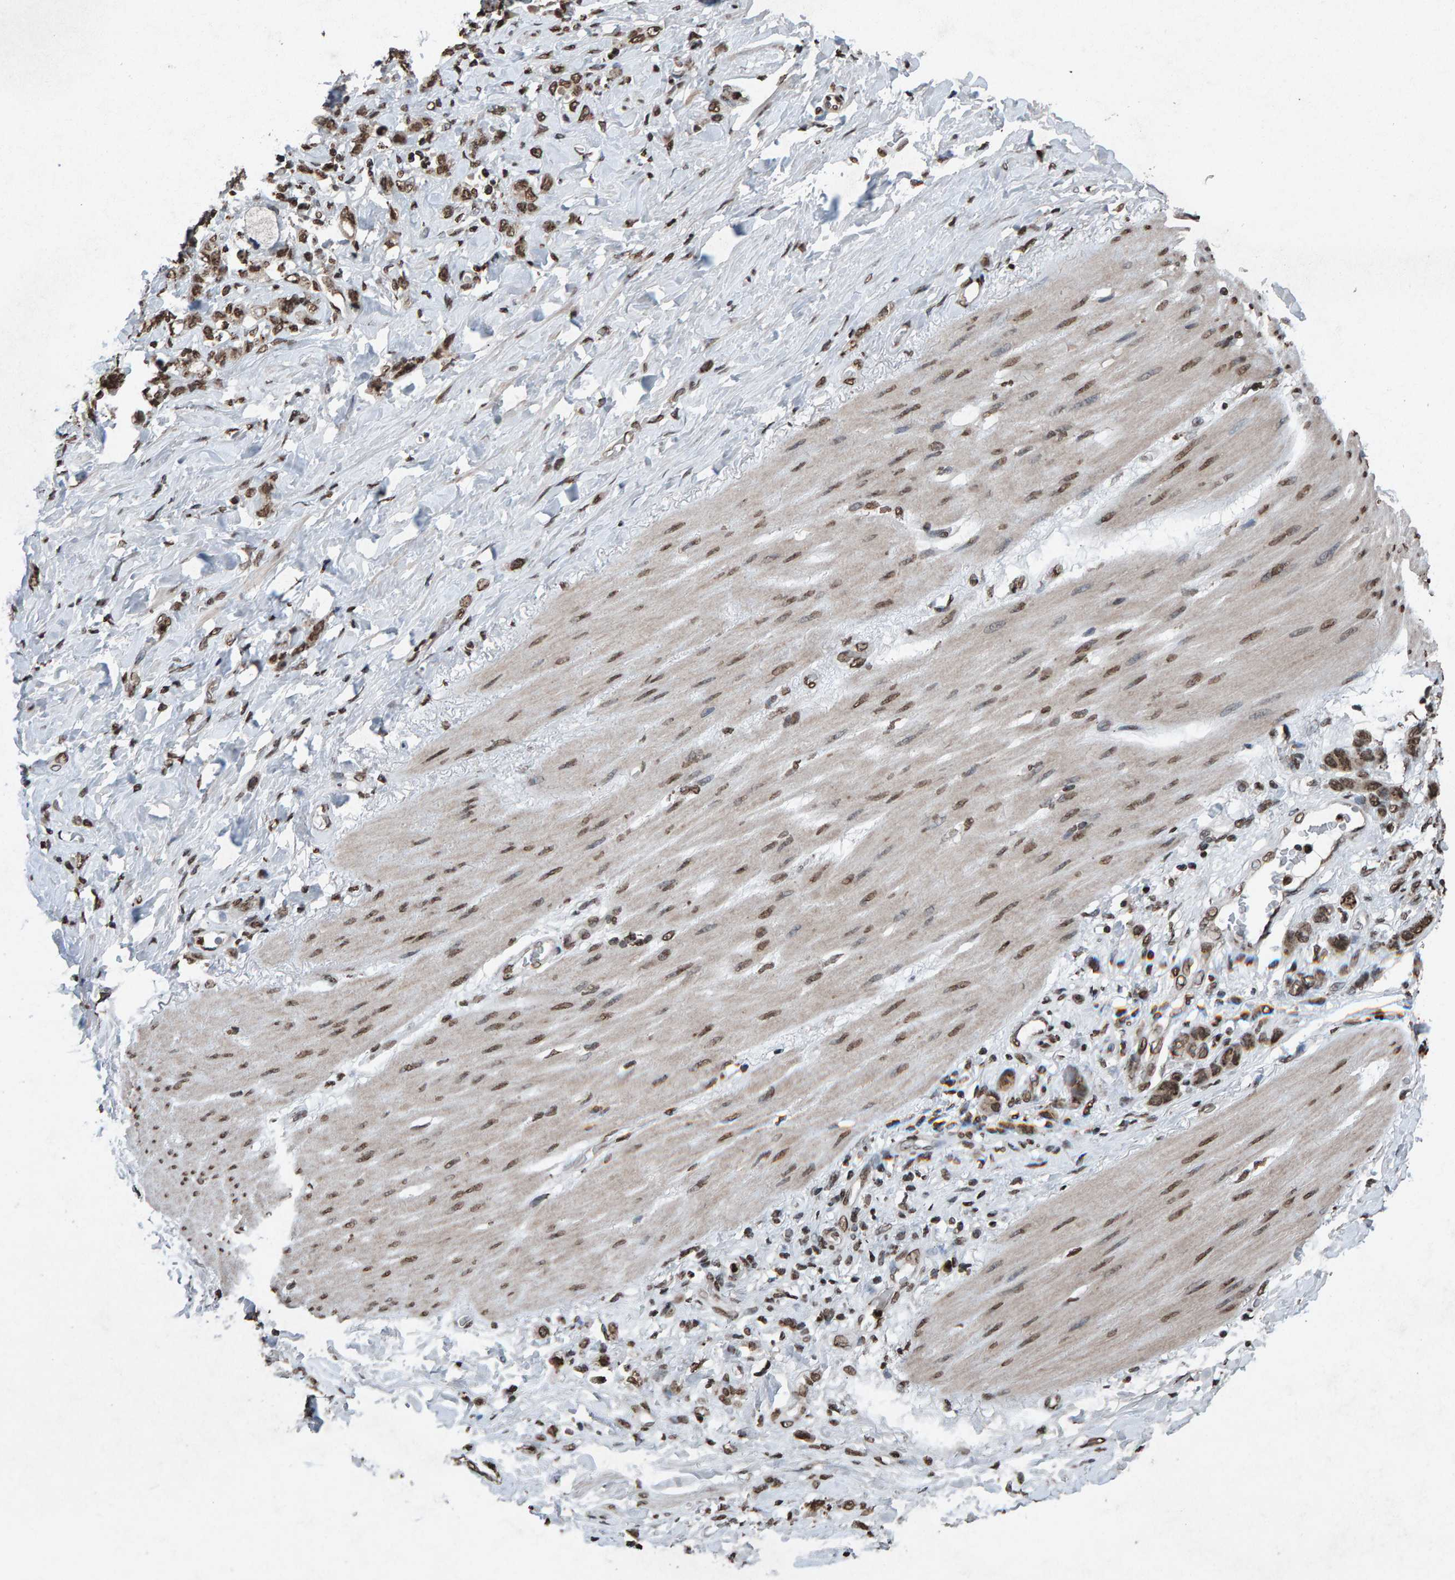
{"staining": {"intensity": "moderate", "quantity": ">75%", "location": "nuclear"}, "tissue": "stomach cancer", "cell_type": "Tumor cells", "image_type": "cancer", "snomed": [{"axis": "morphology", "description": "Normal tissue, NOS"}, {"axis": "morphology", "description": "Adenocarcinoma, NOS"}, {"axis": "topography", "description": "Stomach"}], "caption": "Human stomach cancer stained for a protein (brown) demonstrates moderate nuclear positive expression in approximately >75% of tumor cells.", "gene": "H2AZ1", "patient": {"sex": "male", "age": 82}}